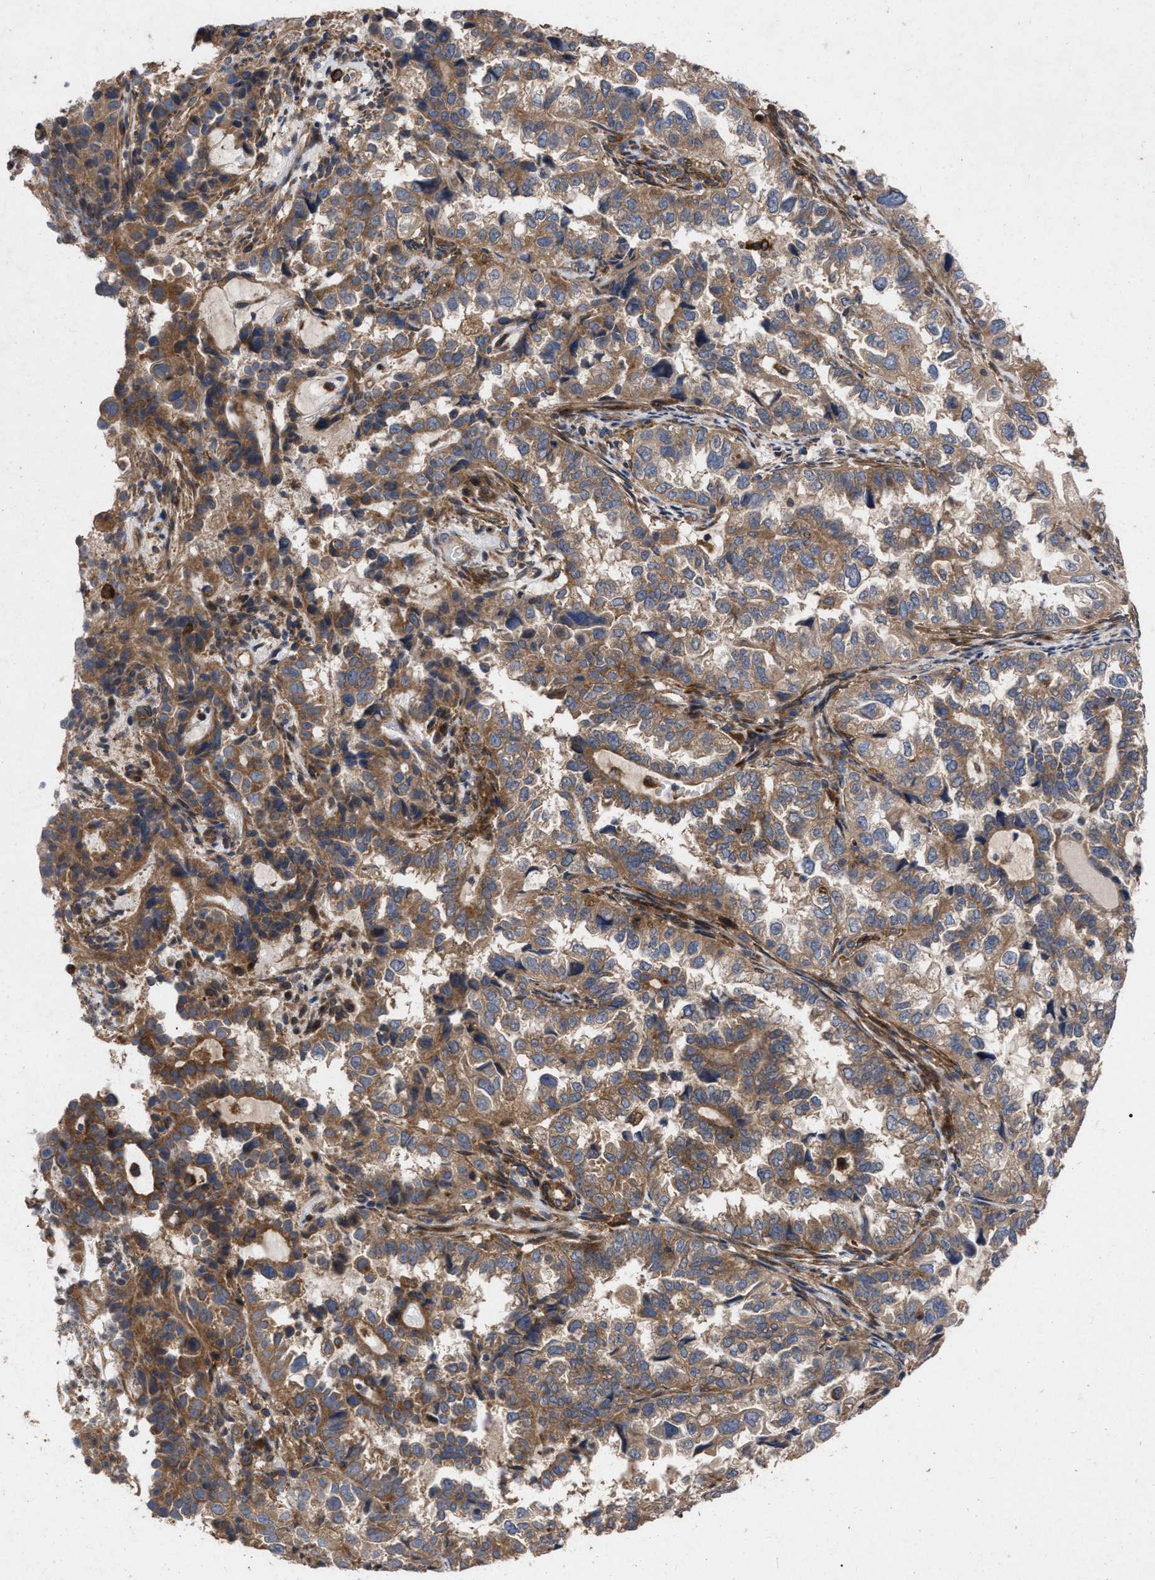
{"staining": {"intensity": "moderate", "quantity": ">75%", "location": "cytoplasmic/membranous"}, "tissue": "endometrial cancer", "cell_type": "Tumor cells", "image_type": "cancer", "snomed": [{"axis": "morphology", "description": "Adenocarcinoma, NOS"}, {"axis": "topography", "description": "Endometrium"}], "caption": "Moderate cytoplasmic/membranous positivity is seen in approximately >75% of tumor cells in adenocarcinoma (endometrial).", "gene": "CDKN2C", "patient": {"sex": "female", "age": 85}}